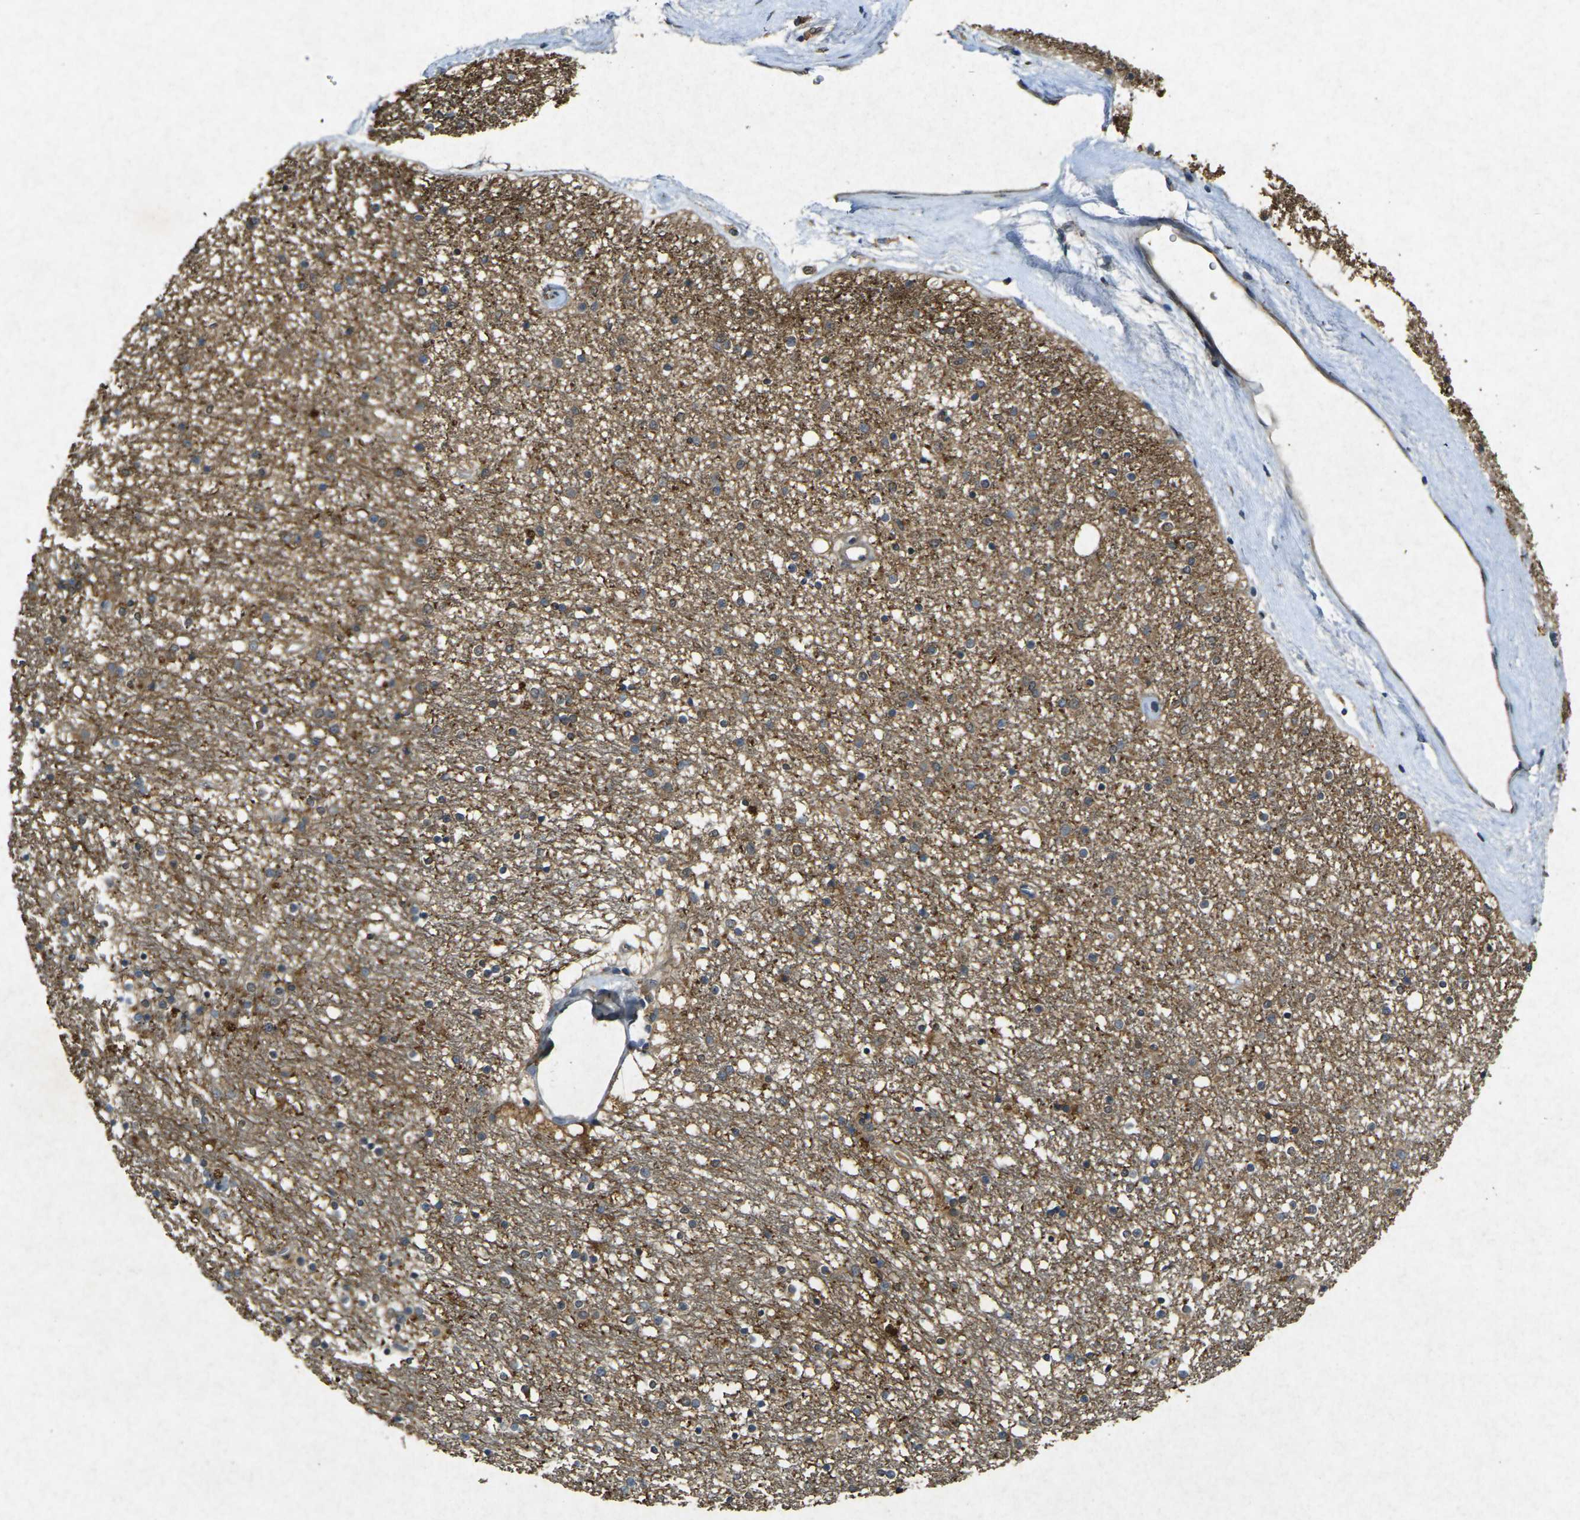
{"staining": {"intensity": "moderate", "quantity": "<25%", "location": "cytoplasmic/membranous"}, "tissue": "caudate", "cell_type": "Glial cells", "image_type": "normal", "snomed": [{"axis": "morphology", "description": "Normal tissue, NOS"}, {"axis": "topography", "description": "Lateral ventricle wall"}], "caption": "Immunohistochemical staining of normal caudate demonstrates moderate cytoplasmic/membranous protein staining in about <25% of glial cells. (DAB (3,3'-diaminobenzidine) IHC with brightfield microscopy, high magnification).", "gene": "RGMA", "patient": {"sex": "female", "age": 54}}